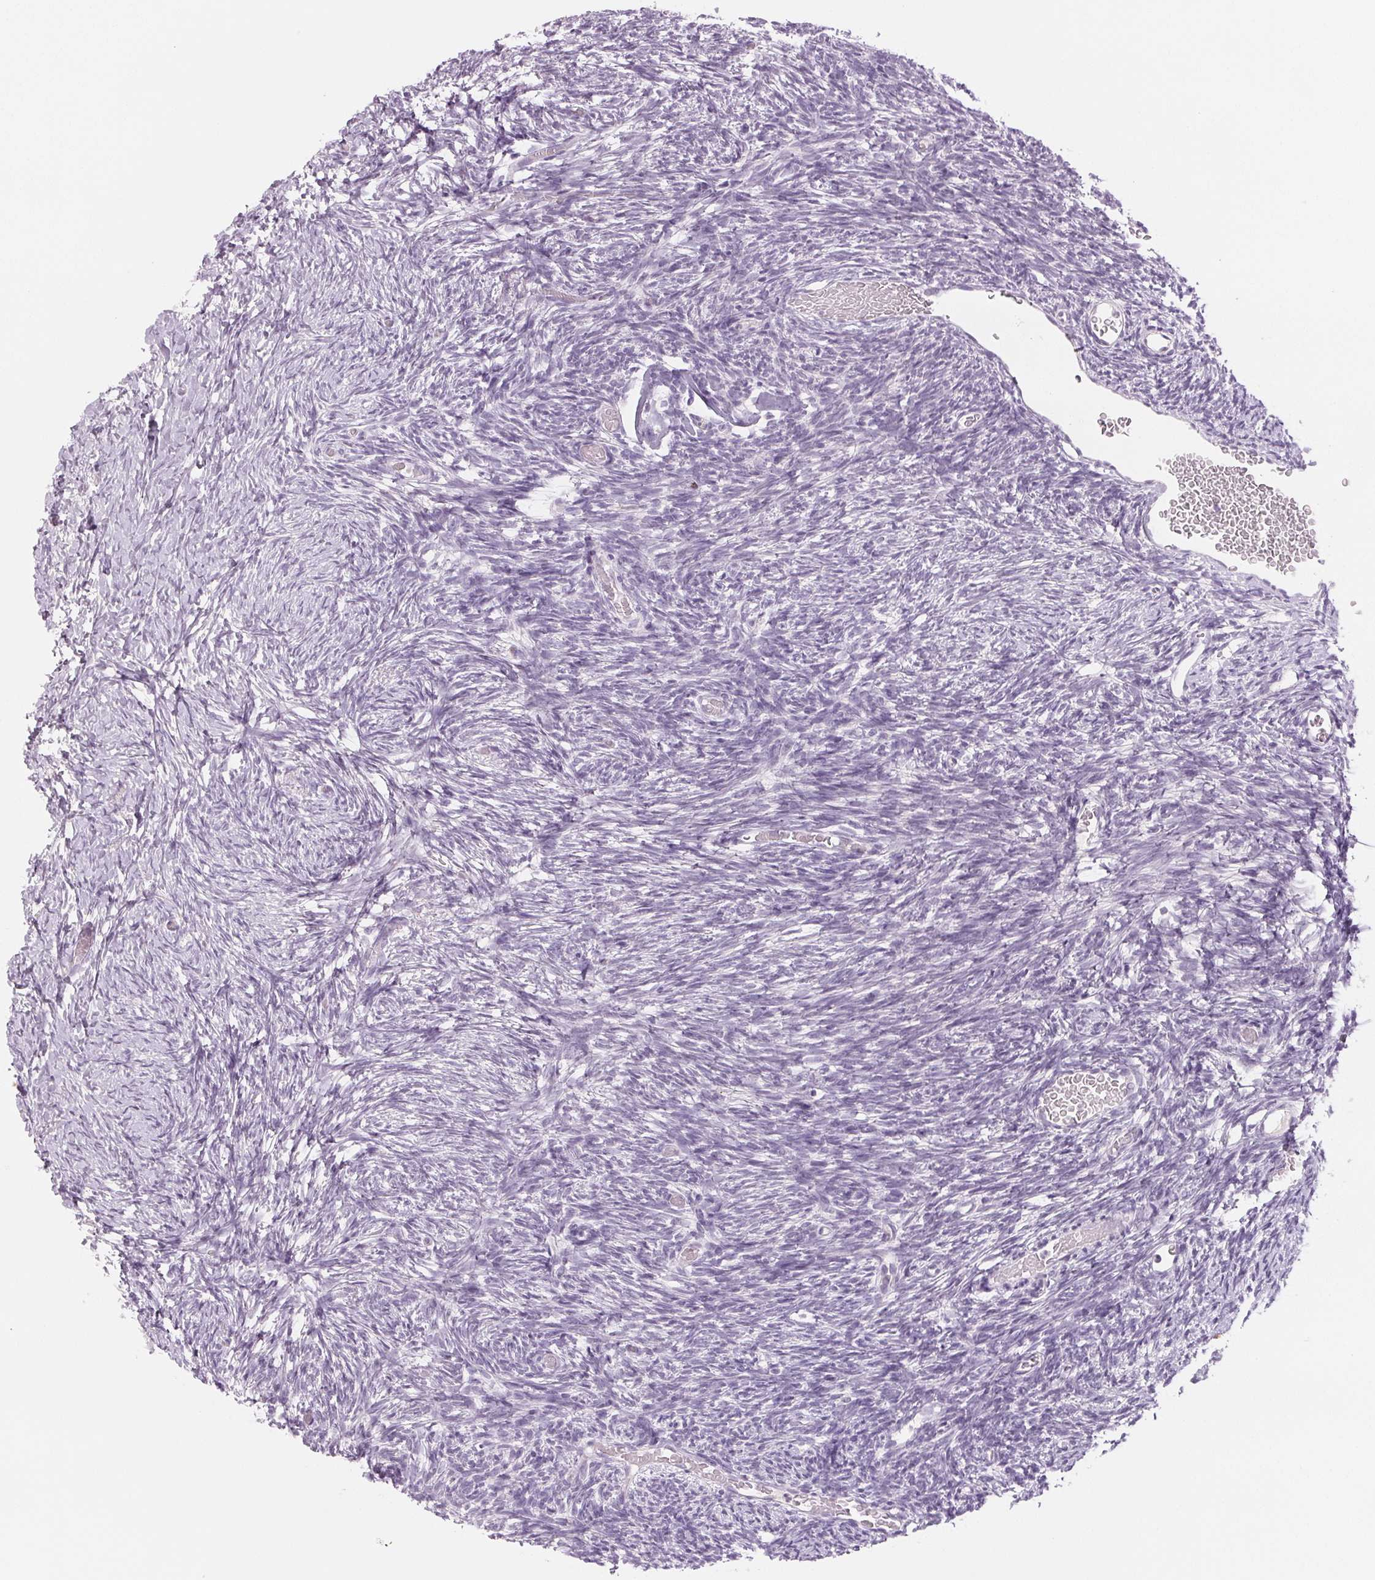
{"staining": {"intensity": "negative", "quantity": "none", "location": "none"}, "tissue": "ovary", "cell_type": "Follicle cells", "image_type": "normal", "snomed": [{"axis": "morphology", "description": "Normal tissue, NOS"}, {"axis": "topography", "description": "Ovary"}], "caption": "IHC of normal ovary displays no positivity in follicle cells. (Immunohistochemistry, brightfield microscopy, high magnification).", "gene": "EHHADH", "patient": {"sex": "female", "age": 39}}